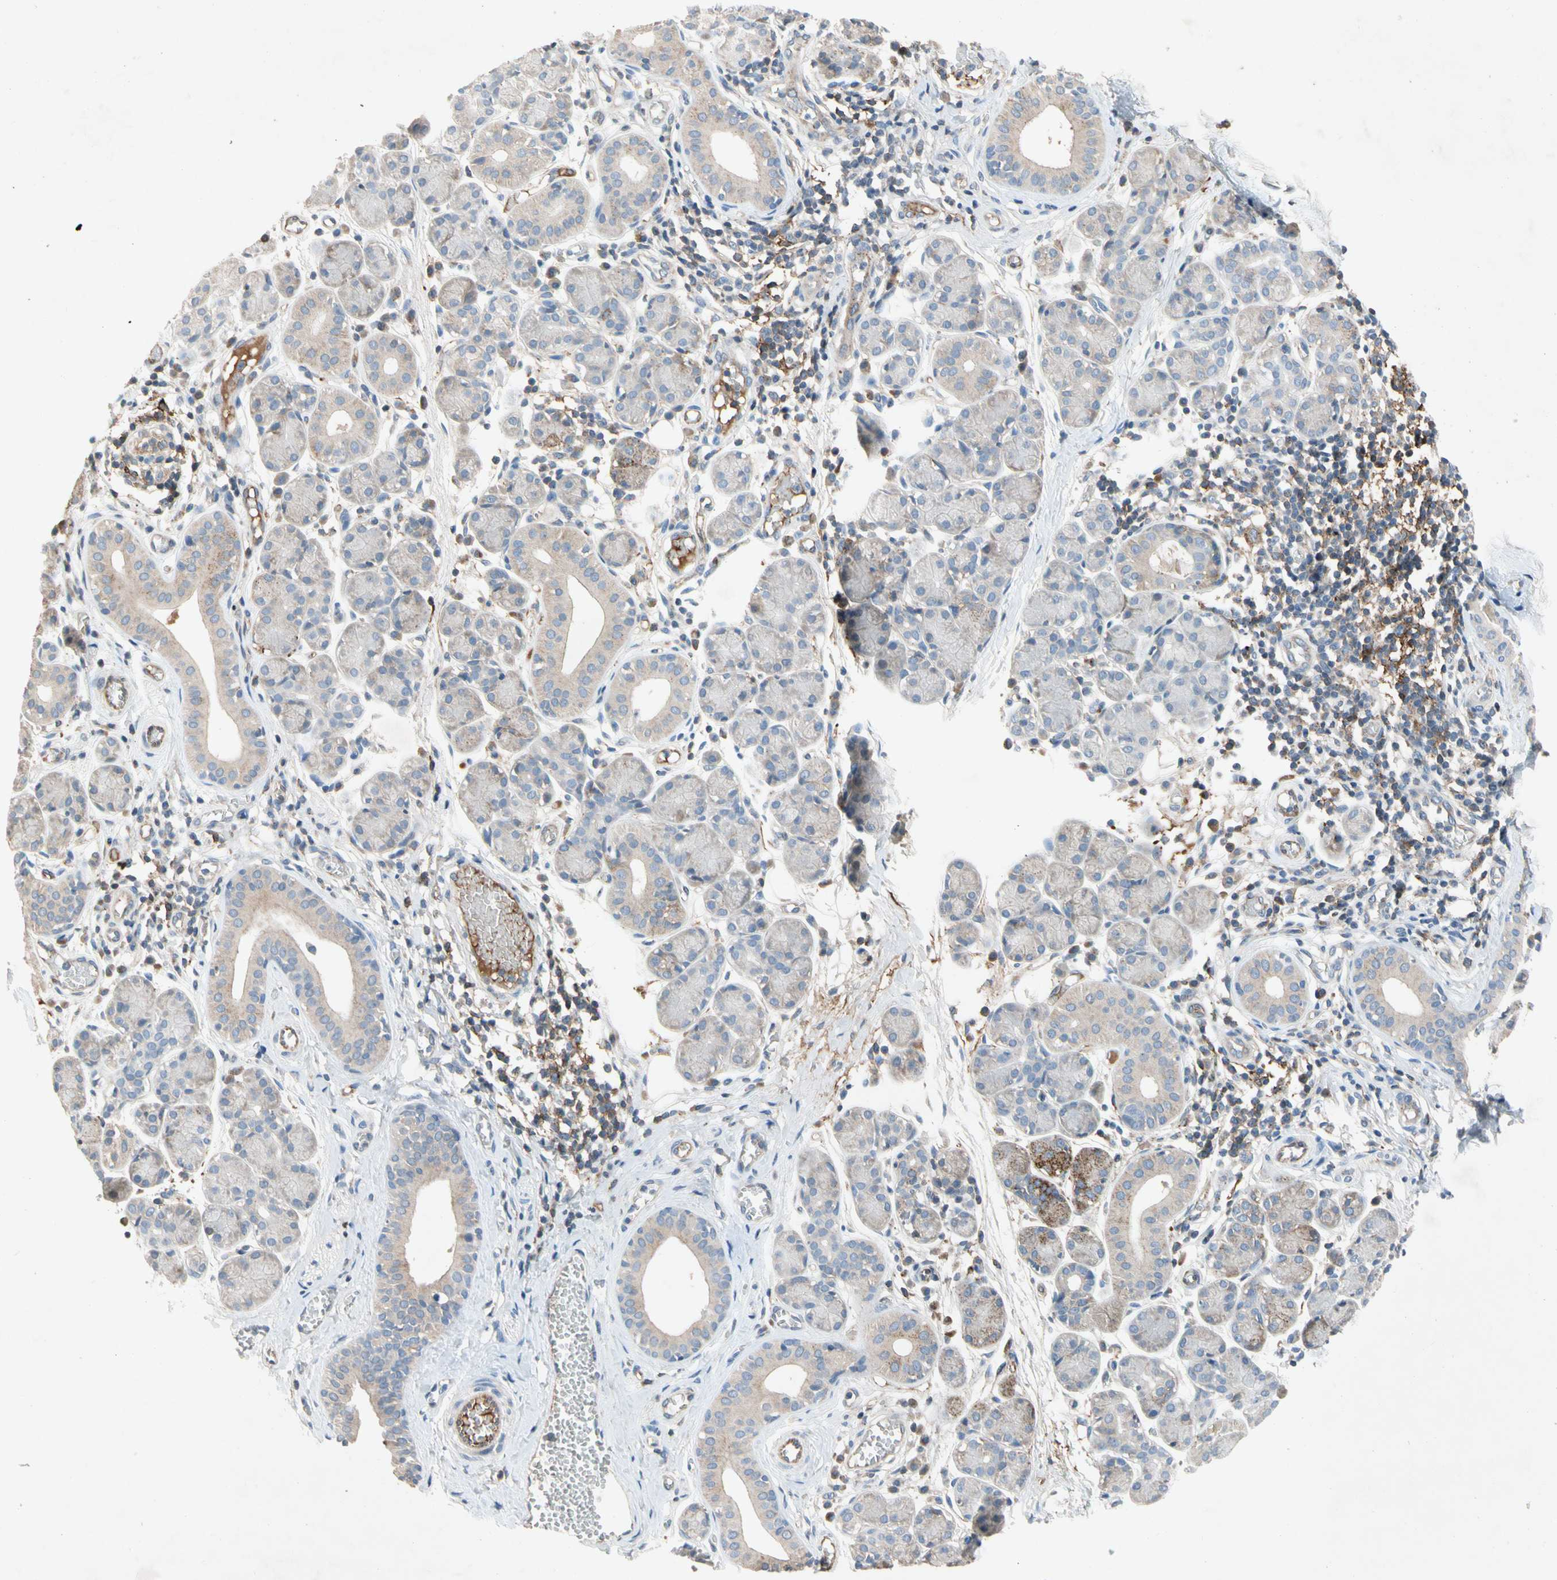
{"staining": {"intensity": "weak", "quantity": "25%-75%", "location": "cytoplasmic/membranous"}, "tissue": "salivary gland", "cell_type": "Glandular cells", "image_type": "normal", "snomed": [{"axis": "morphology", "description": "Normal tissue, NOS"}, {"axis": "morphology", "description": "Inflammation, NOS"}, {"axis": "topography", "description": "Lymph node"}, {"axis": "topography", "description": "Salivary gland"}], "caption": "Protein analysis of normal salivary gland reveals weak cytoplasmic/membranous positivity in about 25%-75% of glandular cells. Ihc stains the protein in brown and the nuclei are stained blue.", "gene": "NDFIP2", "patient": {"sex": "male", "age": 3}}